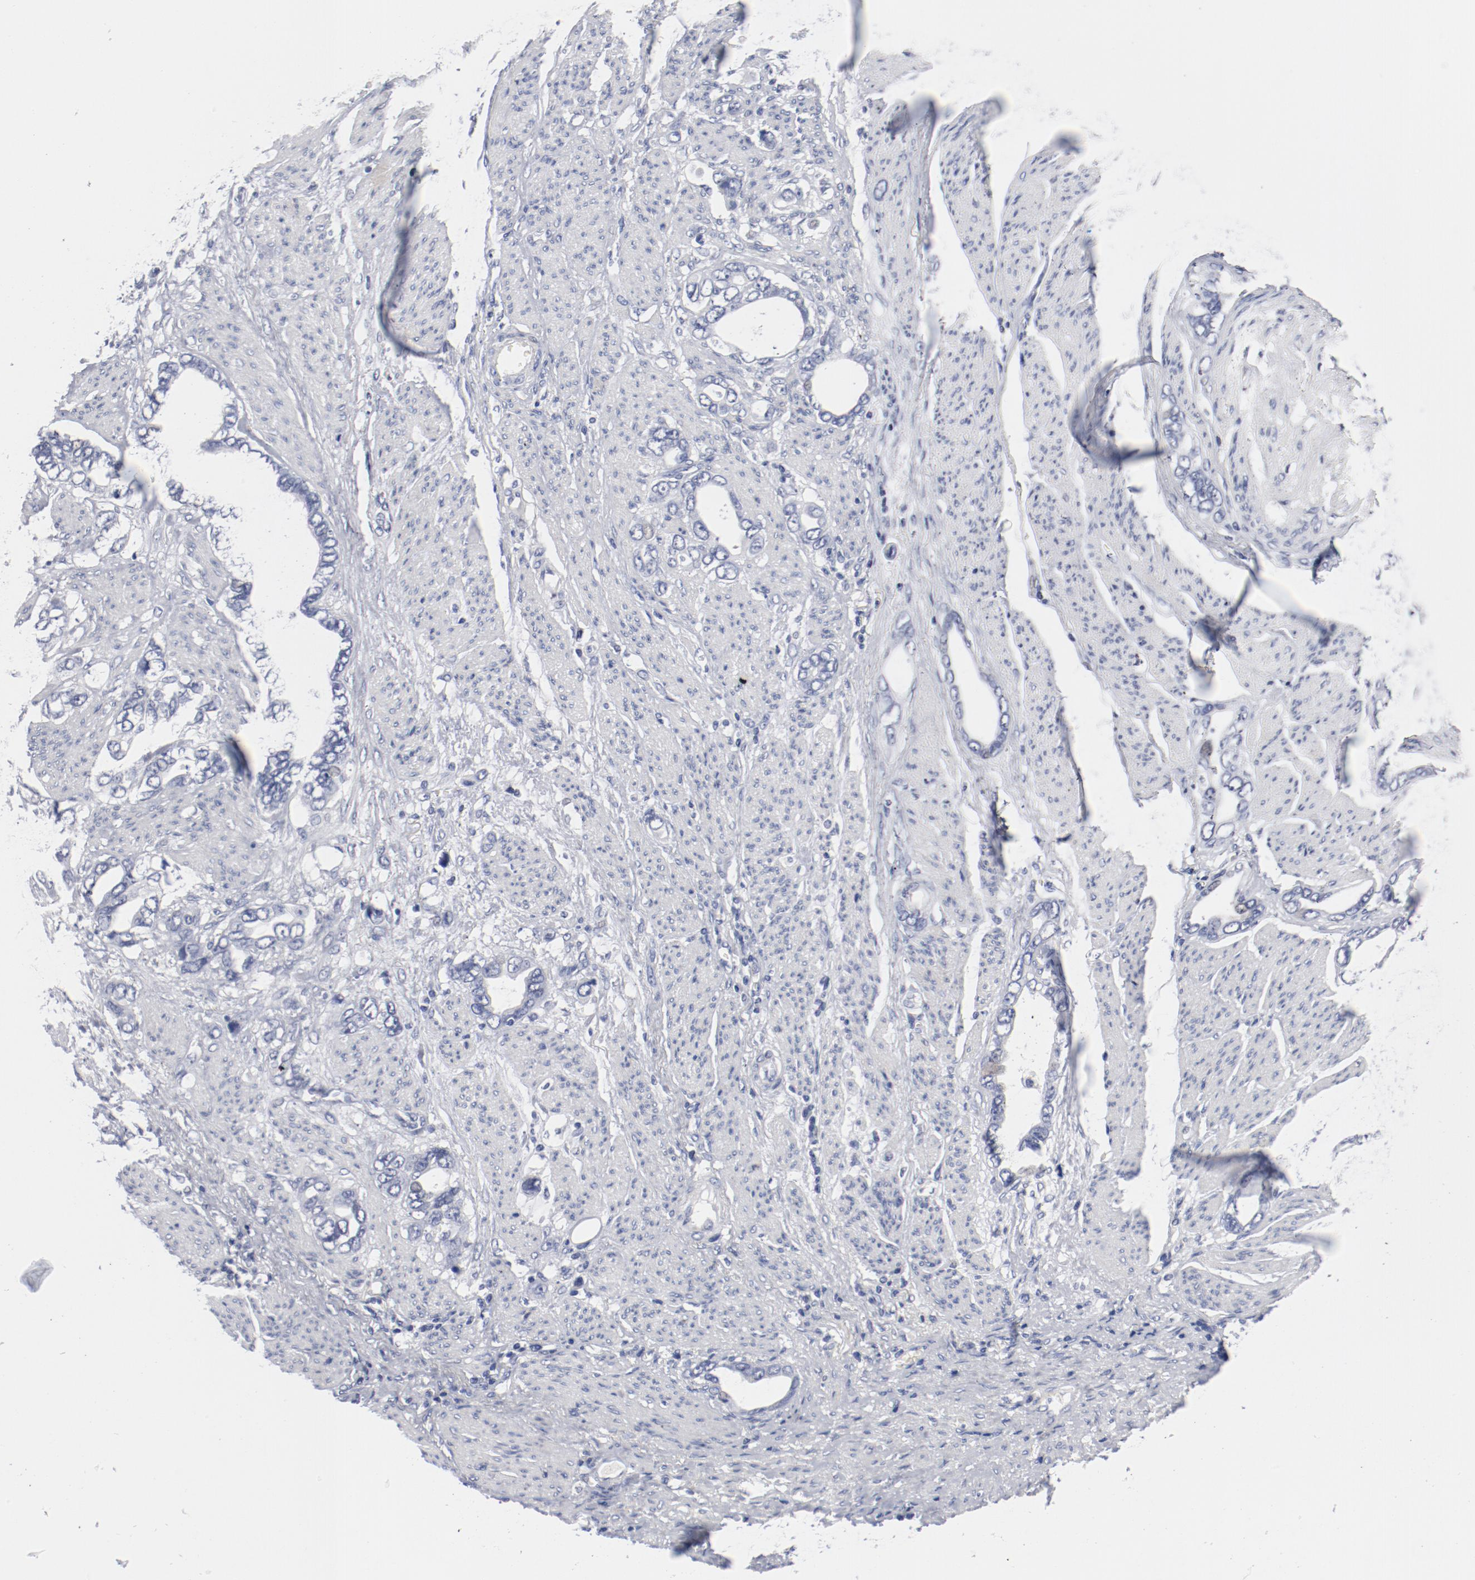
{"staining": {"intensity": "negative", "quantity": "none", "location": "none"}, "tissue": "stomach cancer", "cell_type": "Tumor cells", "image_type": "cancer", "snomed": [{"axis": "morphology", "description": "Adenocarcinoma, NOS"}, {"axis": "topography", "description": "Stomach"}], "caption": "Photomicrograph shows no significant protein positivity in tumor cells of stomach cancer.", "gene": "KCNK13", "patient": {"sex": "male", "age": 78}}